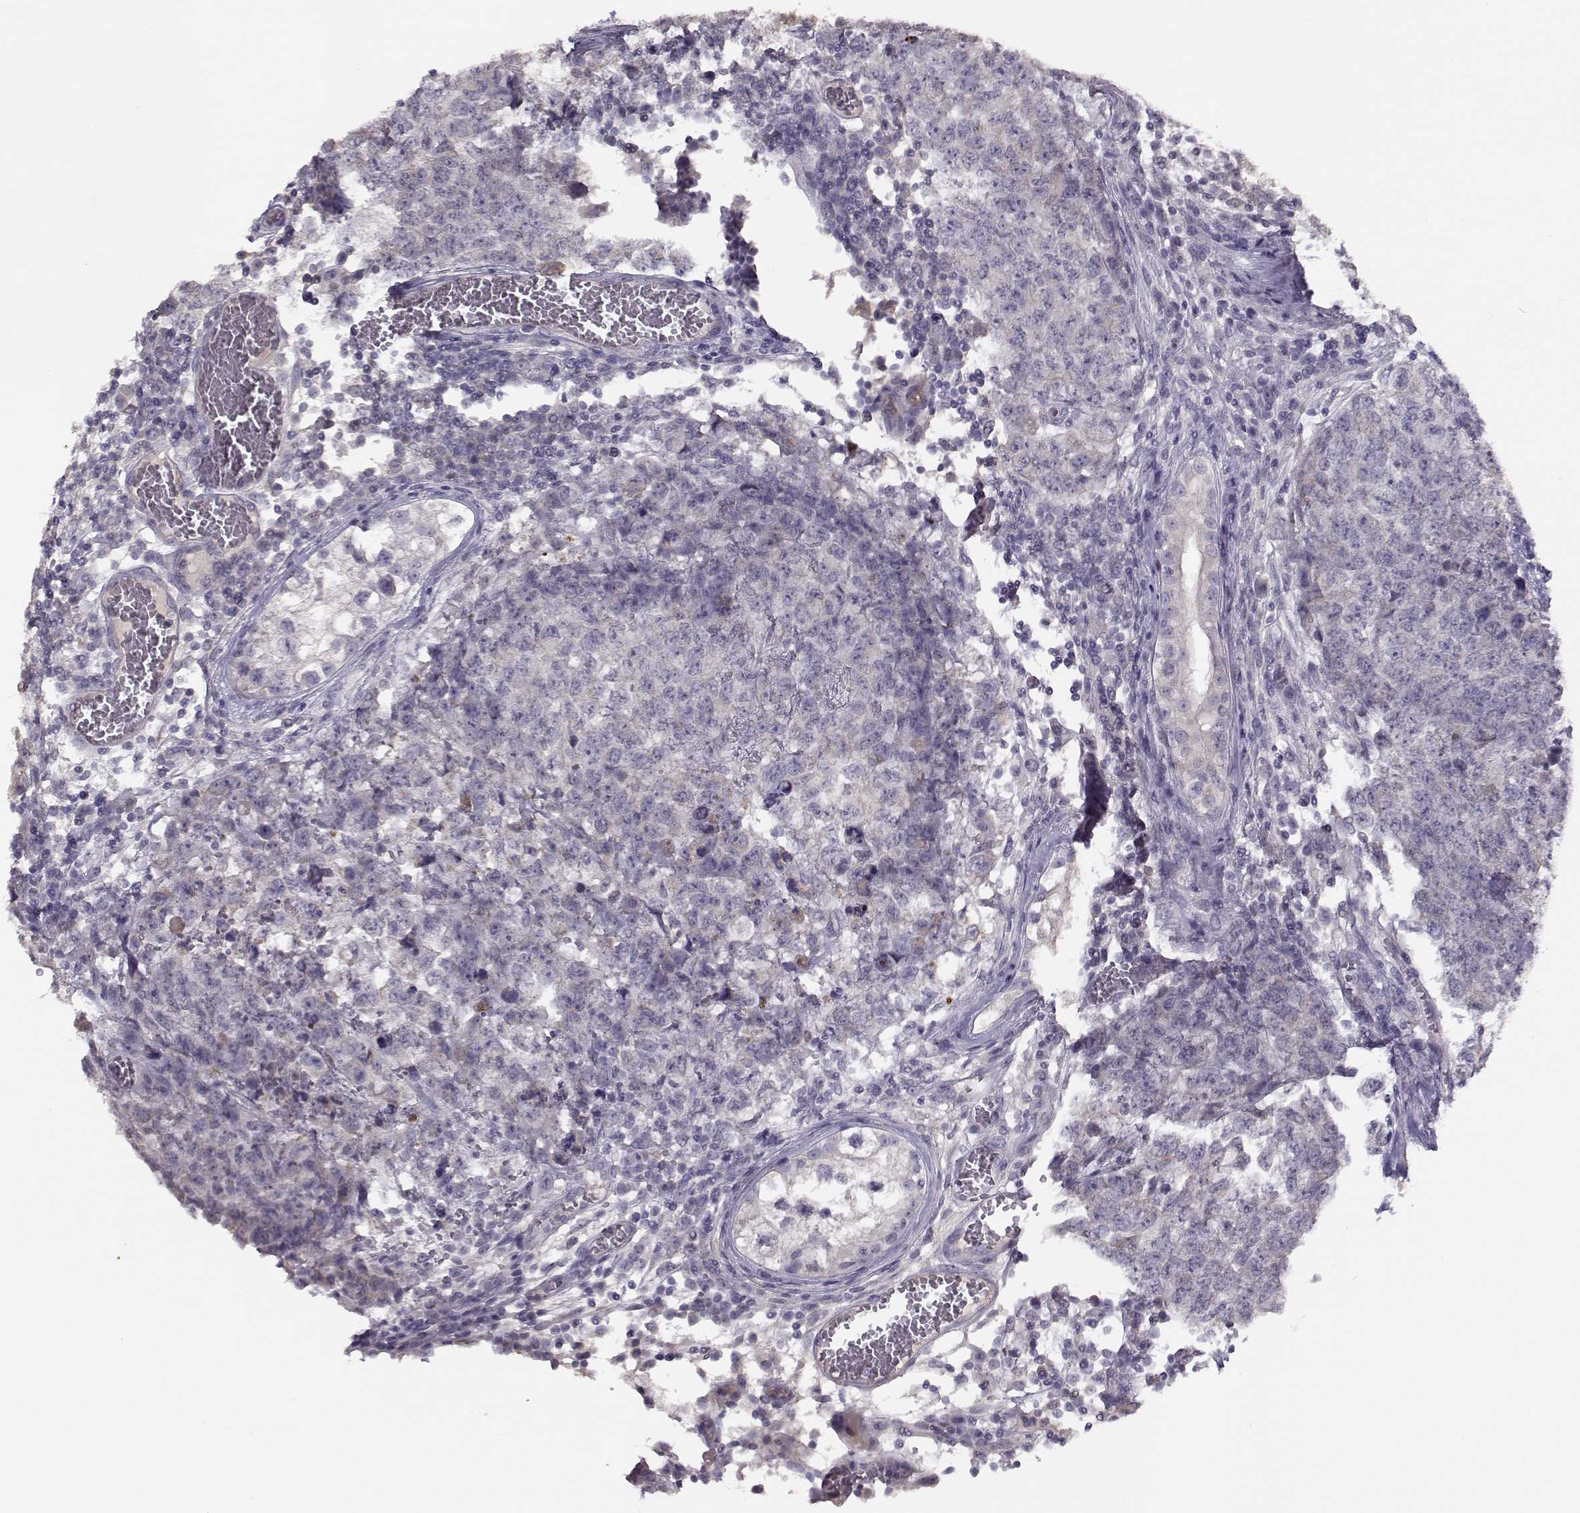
{"staining": {"intensity": "negative", "quantity": "none", "location": "none"}, "tissue": "testis cancer", "cell_type": "Tumor cells", "image_type": "cancer", "snomed": [{"axis": "morphology", "description": "Carcinoma, Embryonal, NOS"}, {"axis": "topography", "description": "Testis"}], "caption": "This is a image of IHC staining of embryonal carcinoma (testis), which shows no staining in tumor cells. (Brightfield microscopy of DAB (3,3'-diaminobenzidine) immunohistochemistry at high magnification).", "gene": "TMEM145", "patient": {"sex": "male", "age": 23}}